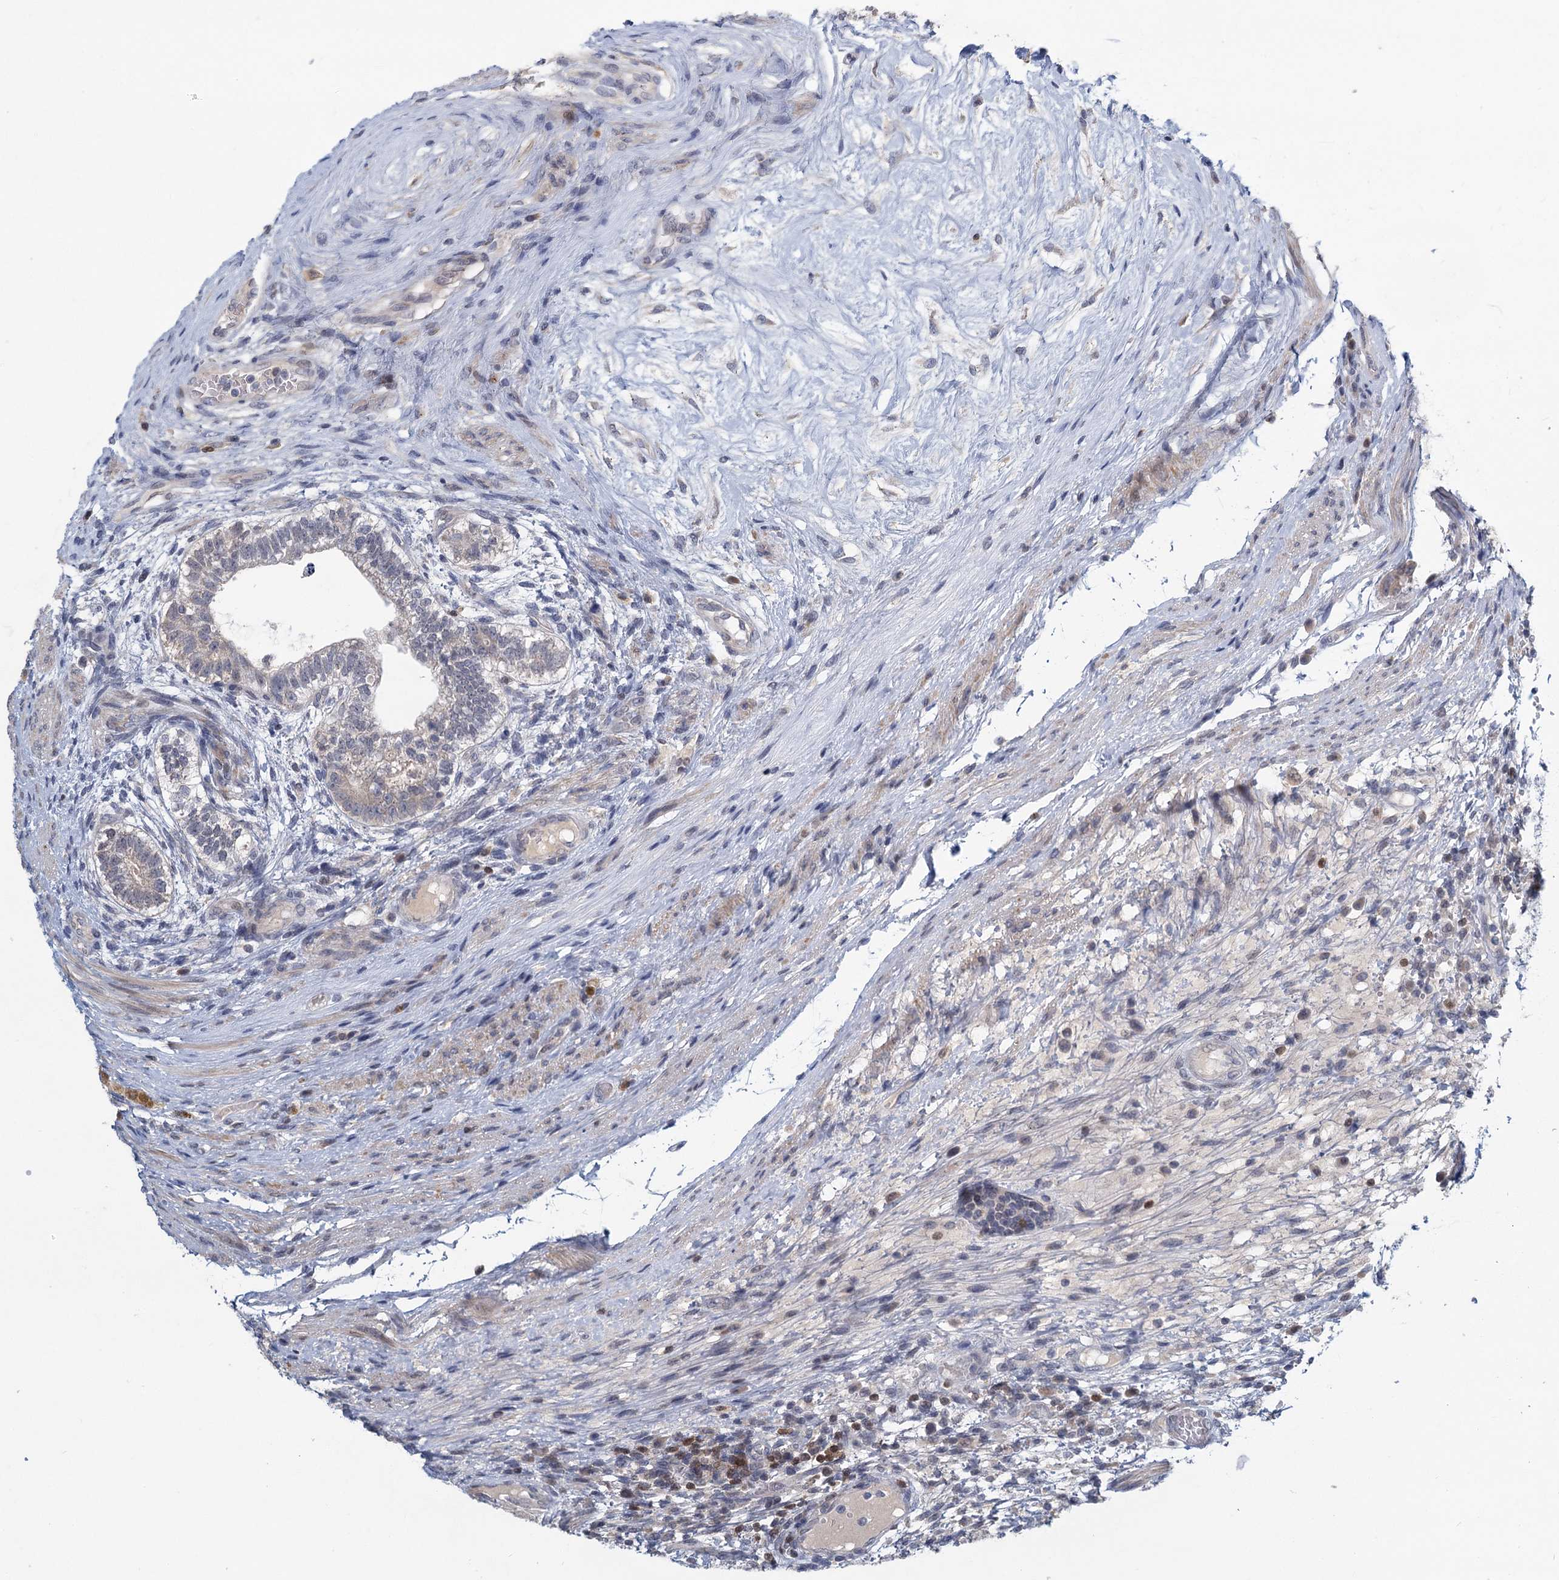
{"staining": {"intensity": "negative", "quantity": "none", "location": "none"}, "tissue": "testis cancer", "cell_type": "Tumor cells", "image_type": "cancer", "snomed": [{"axis": "morphology", "description": "Carcinoma, Embryonal, NOS"}, {"axis": "topography", "description": "Testis"}], "caption": "The micrograph exhibits no significant positivity in tumor cells of testis embryonal carcinoma. (DAB immunohistochemistry (IHC) with hematoxylin counter stain).", "gene": "STAP1", "patient": {"sex": "male", "age": 26}}